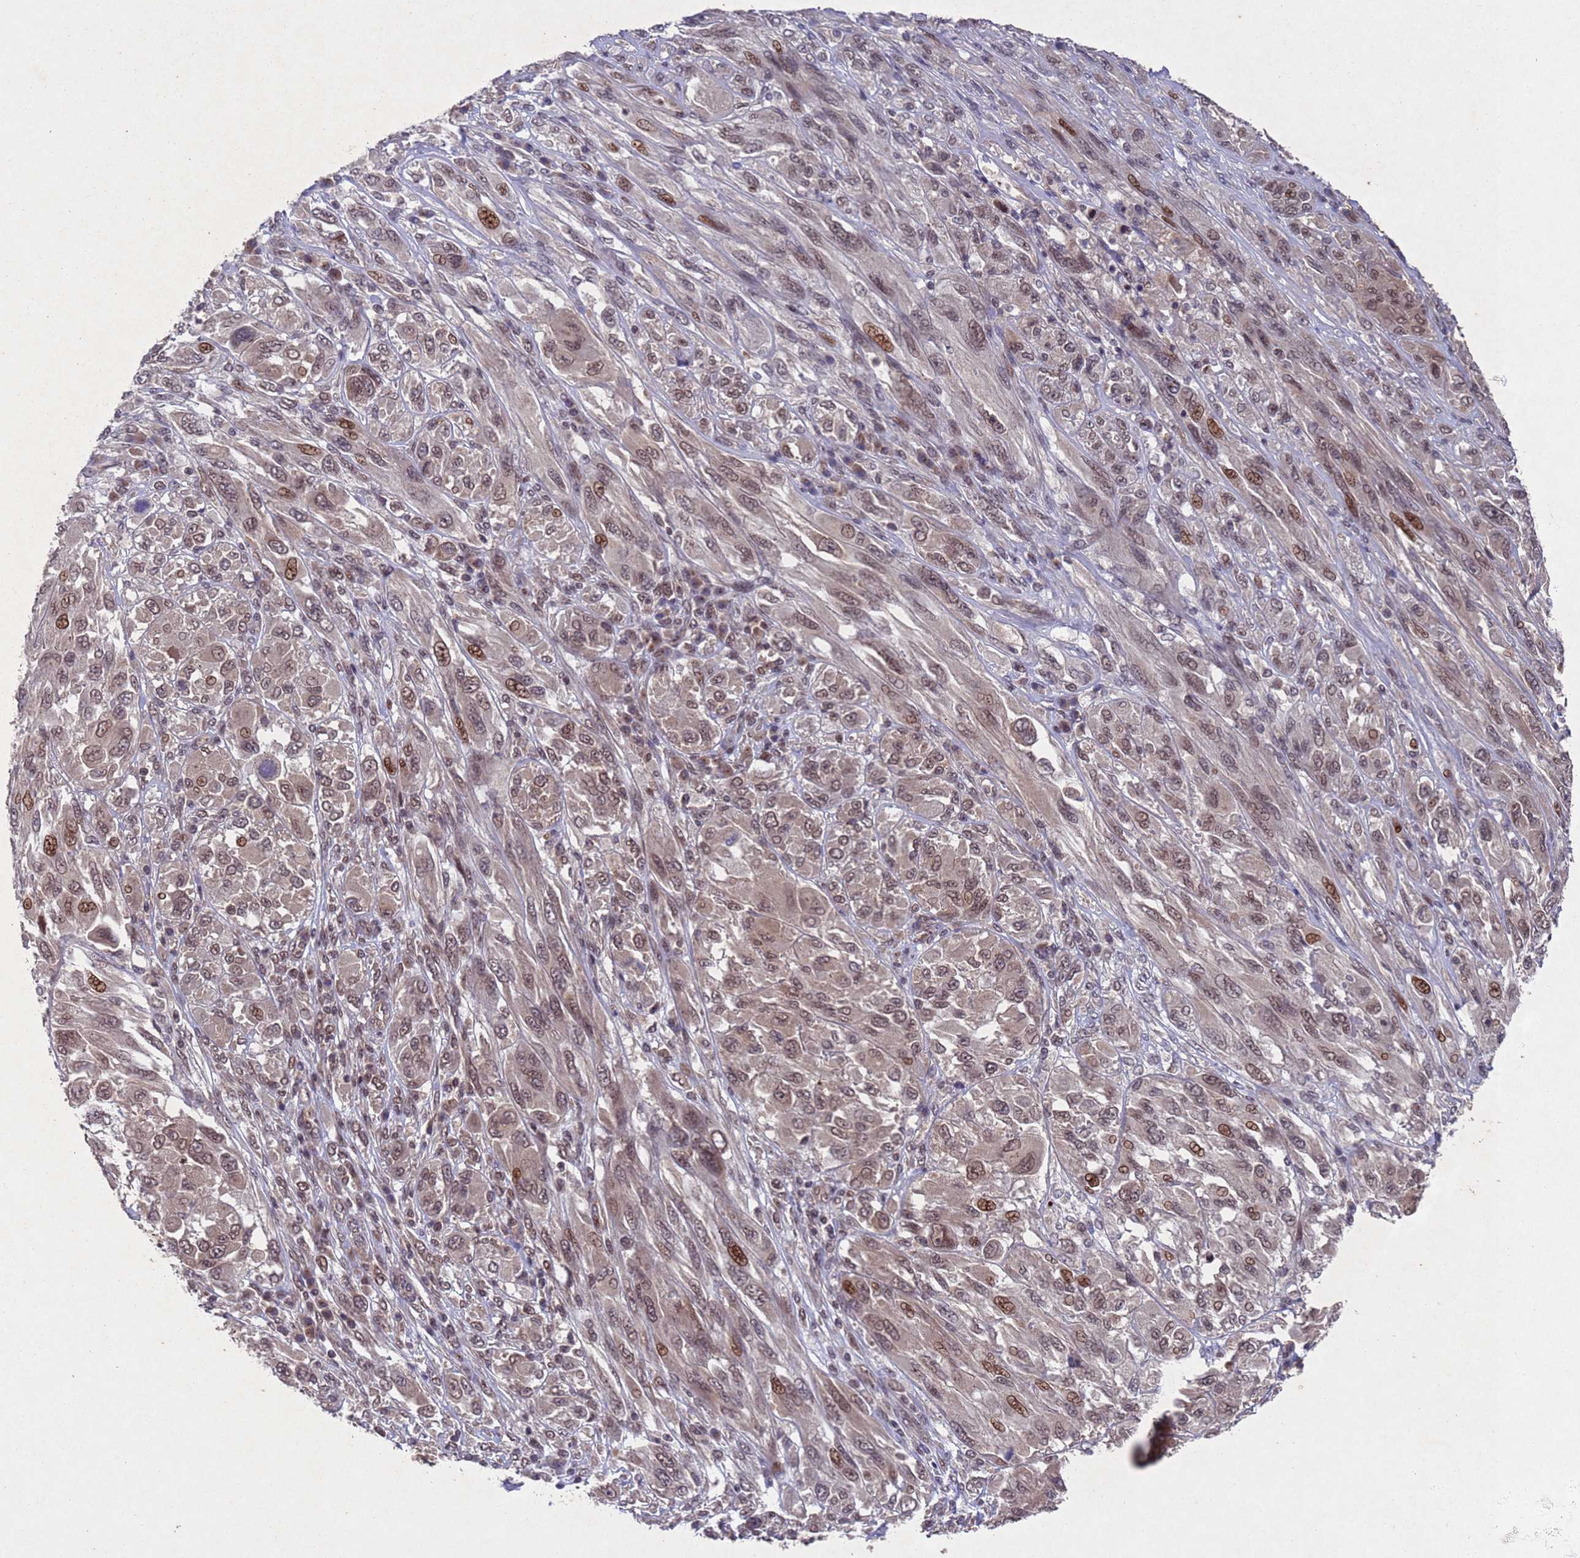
{"staining": {"intensity": "moderate", "quantity": ">75%", "location": "nuclear"}, "tissue": "melanoma", "cell_type": "Tumor cells", "image_type": "cancer", "snomed": [{"axis": "morphology", "description": "Malignant melanoma, NOS"}, {"axis": "topography", "description": "Skin"}], "caption": "Immunohistochemistry of melanoma displays medium levels of moderate nuclear positivity in about >75% of tumor cells. (brown staining indicates protein expression, while blue staining denotes nuclei).", "gene": "TBK1", "patient": {"sex": "female", "age": 91}}